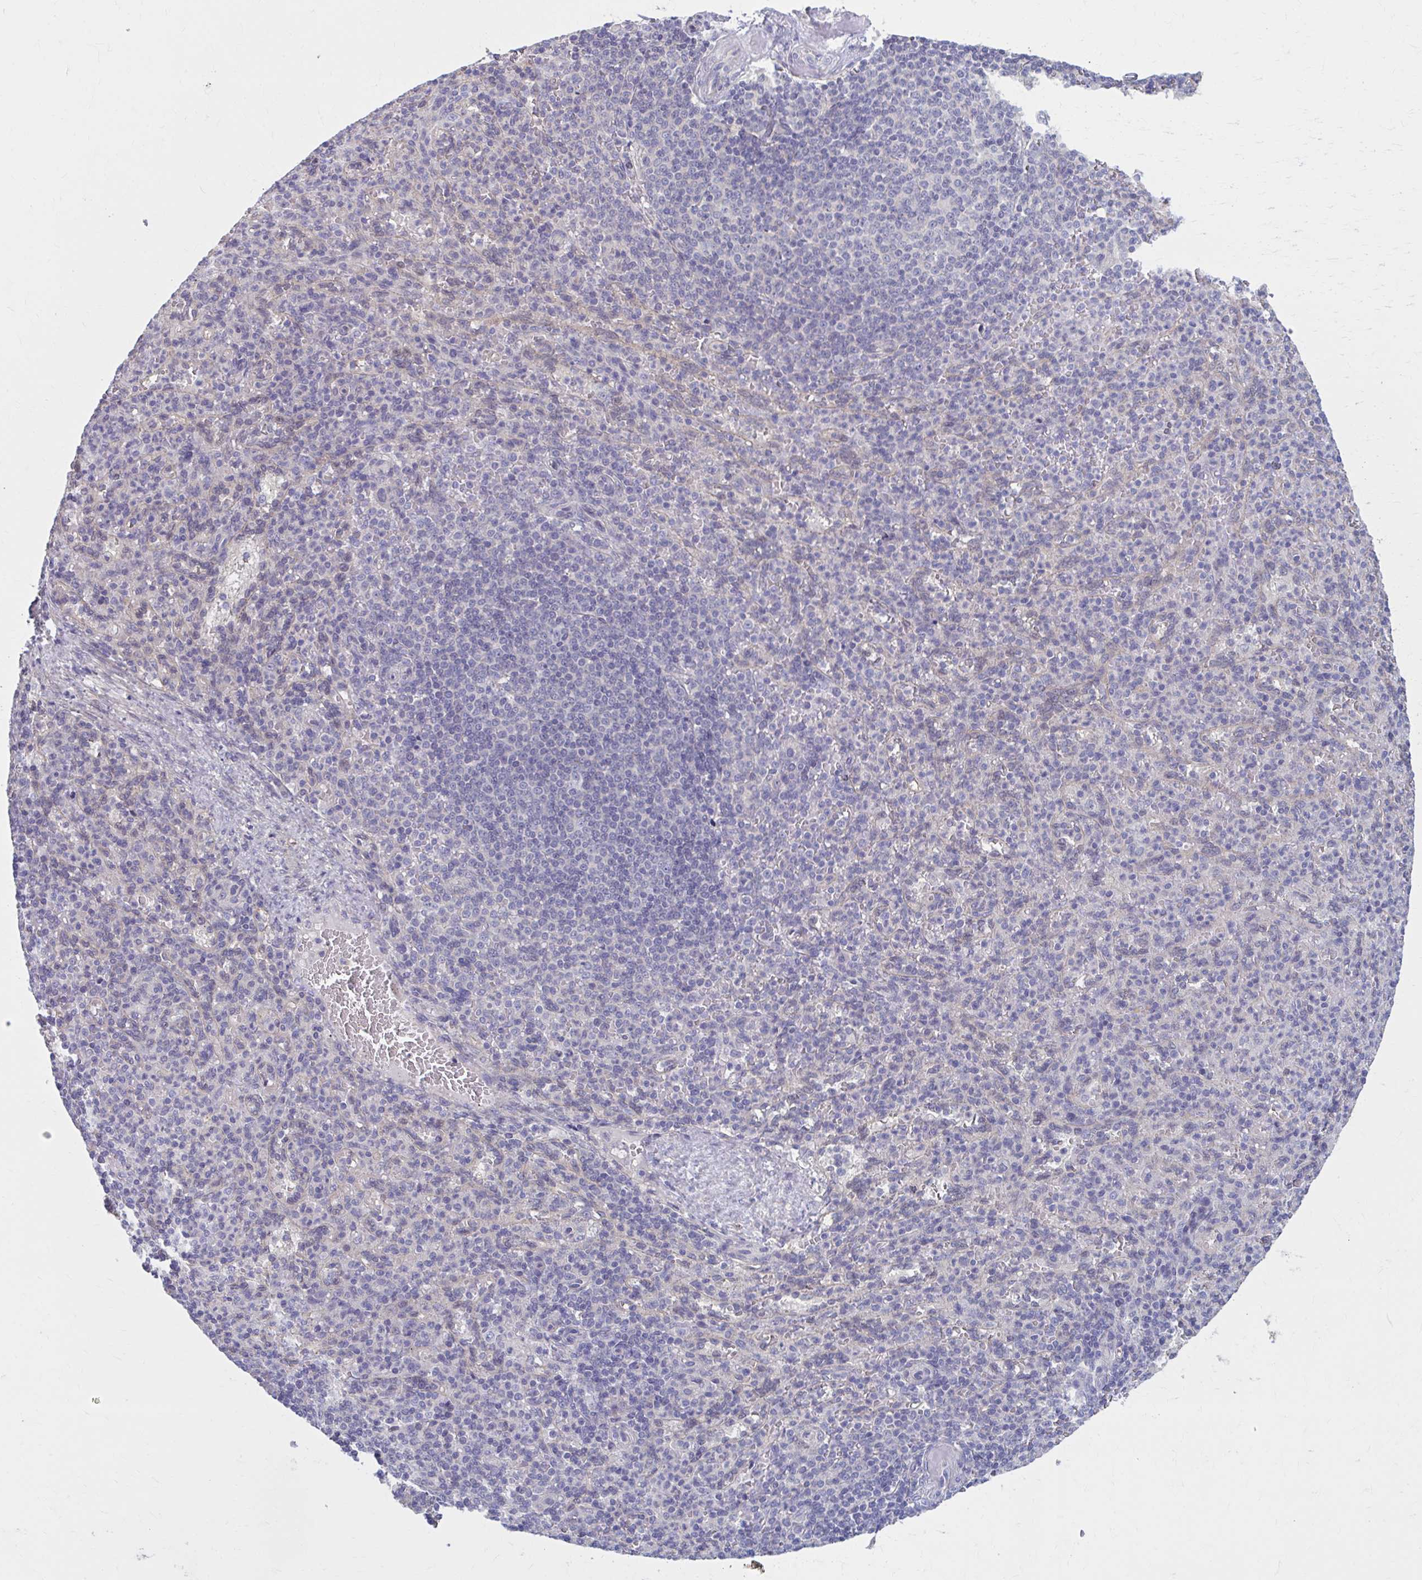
{"staining": {"intensity": "negative", "quantity": "none", "location": "none"}, "tissue": "spleen", "cell_type": "Cells in red pulp", "image_type": "normal", "snomed": [{"axis": "morphology", "description": "Normal tissue, NOS"}, {"axis": "topography", "description": "Spleen"}], "caption": "Immunohistochemical staining of normal spleen demonstrates no significant staining in cells in red pulp.", "gene": "CHST3", "patient": {"sex": "female", "age": 74}}